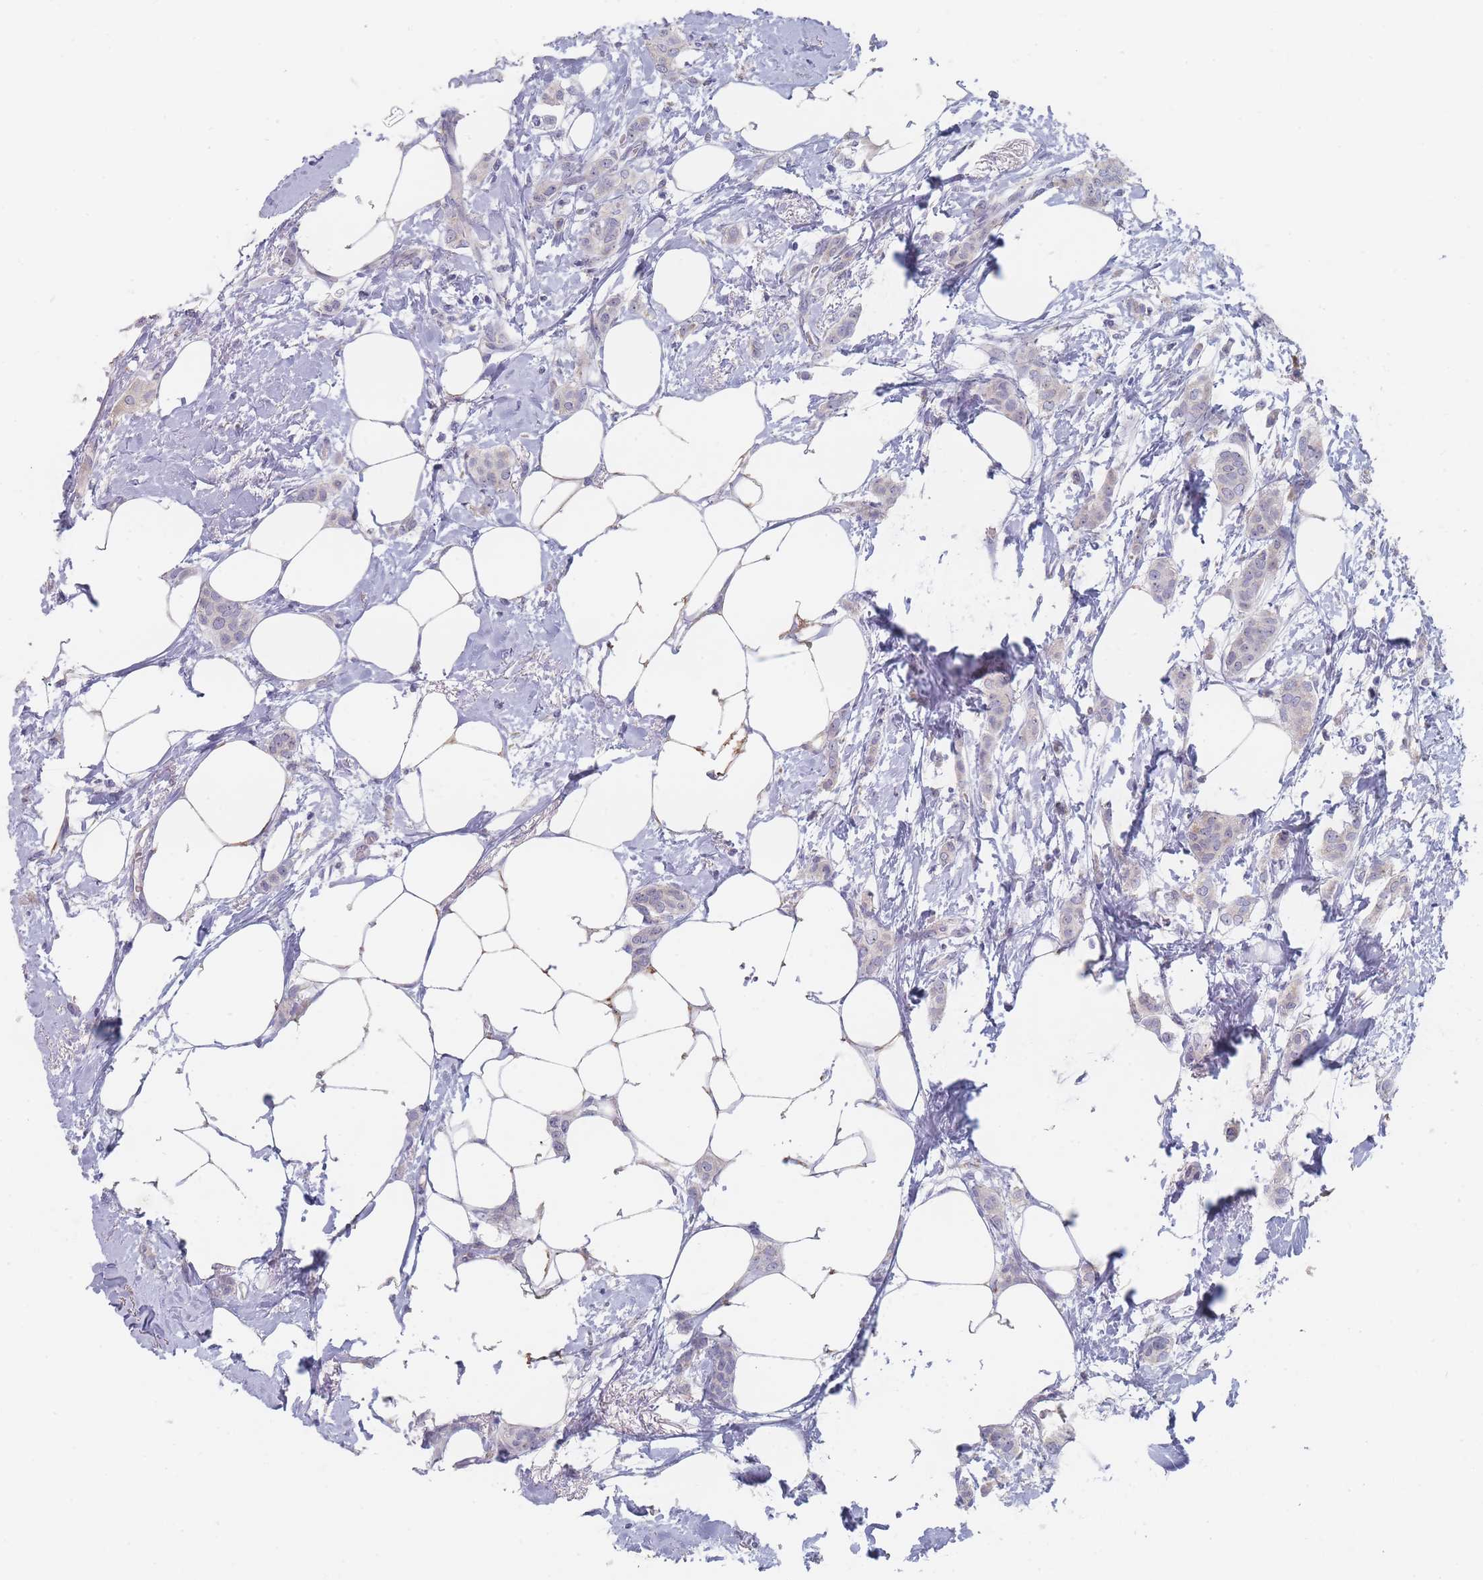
{"staining": {"intensity": "negative", "quantity": "none", "location": "none"}, "tissue": "breast cancer", "cell_type": "Tumor cells", "image_type": "cancer", "snomed": [{"axis": "morphology", "description": "Duct carcinoma"}, {"axis": "topography", "description": "Breast"}], "caption": "A high-resolution image shows IHC staining of breast intraductal carcinoma, which demonstrates no significant staining in tumor cells.", "gene": "RNF8", "patient": {"sex": "female", "age": 72}}